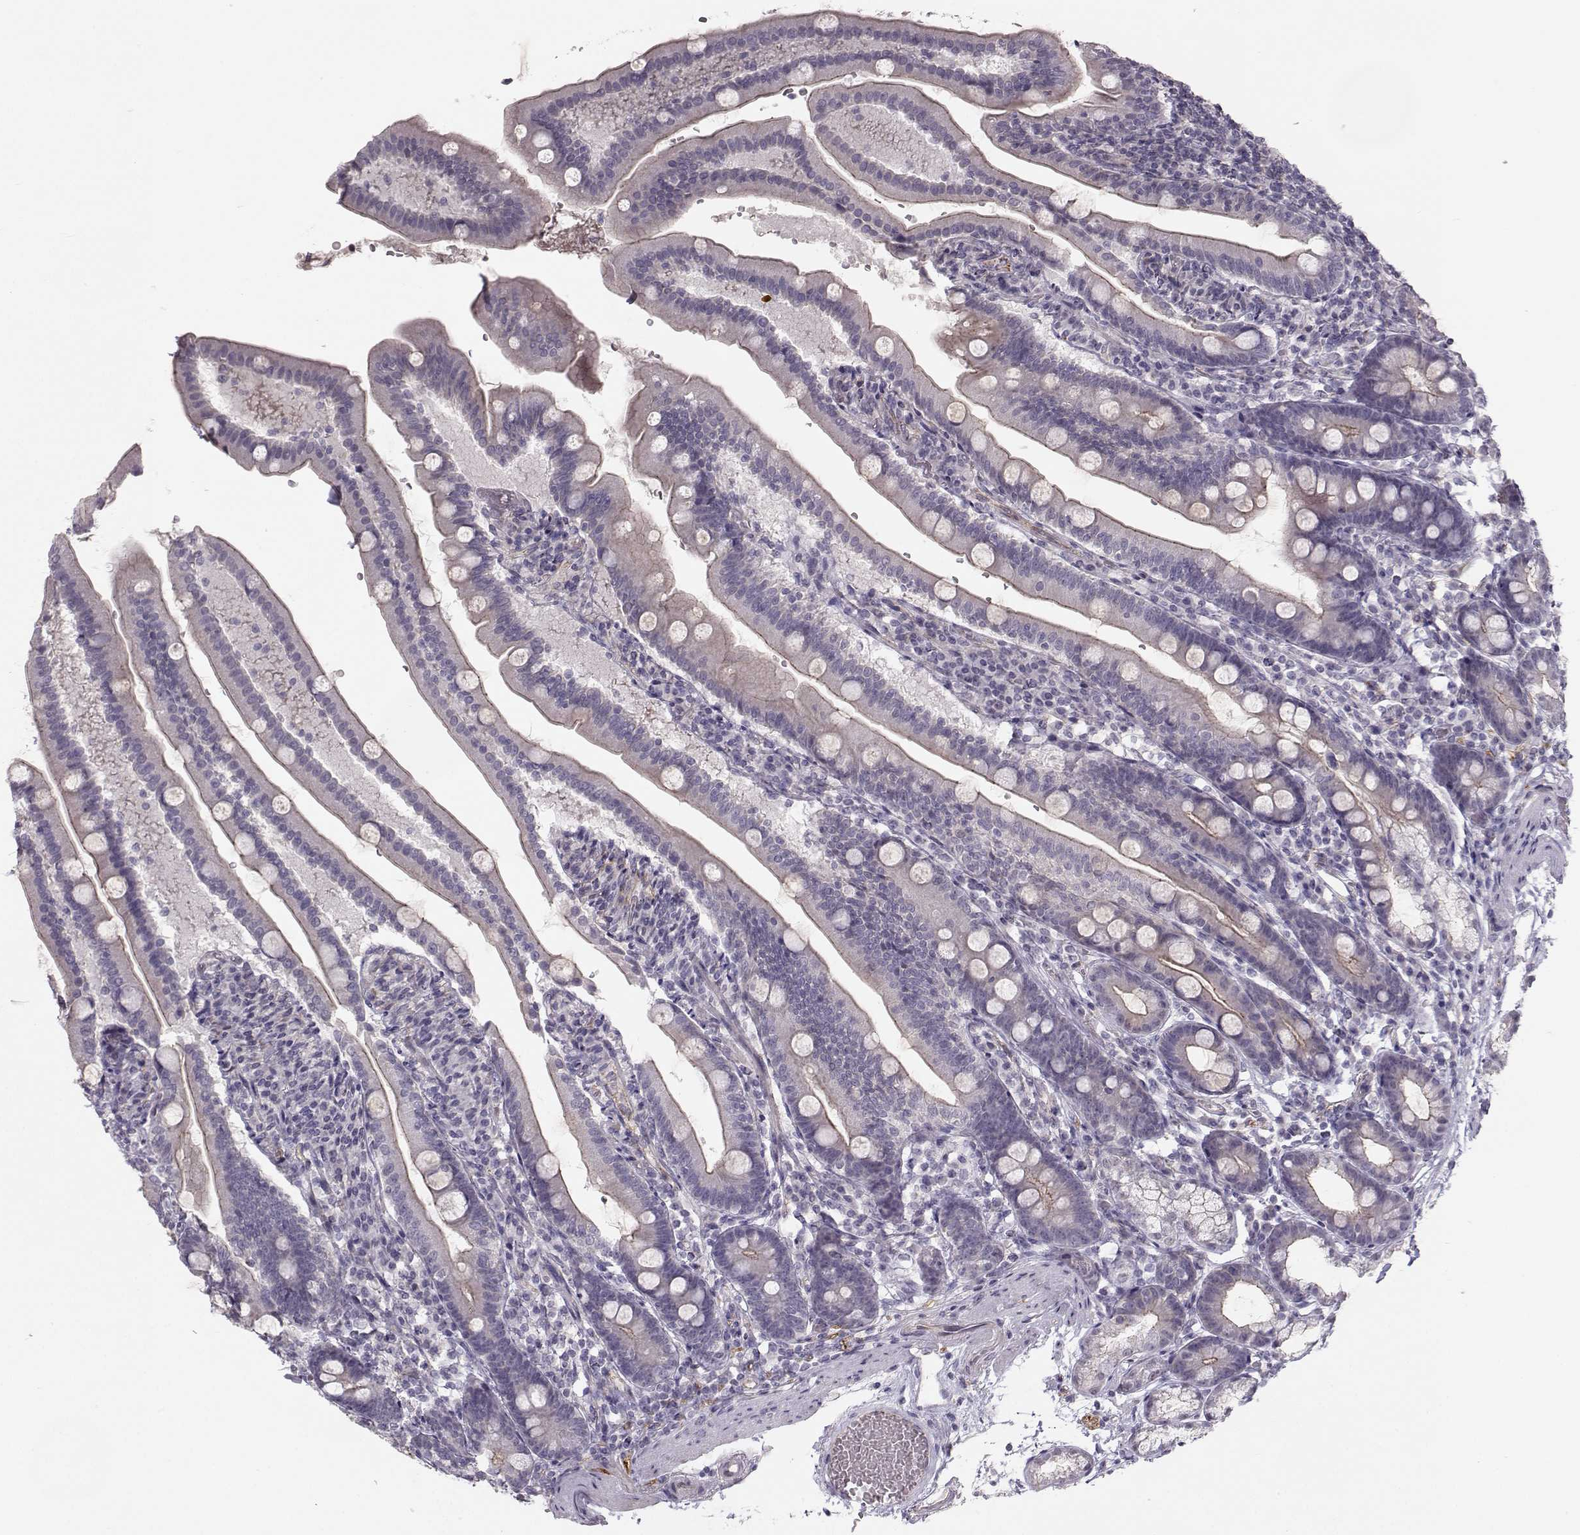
{"staining": {"intensity": "moderate", "quantity": "<25%", "location": "cytoplasmic/membranous"}, "tissue": "duodenum", "cell_type": "Glandular cells", "image_type": "normal", "snomed": [{"axis": "morphology", "description": "Normal tissue, NOS"}, {"axis": "topography", "description": "Duodenum"}], "caption": "This image shows IHC staining of benign duodenum, with low moderate cytoplasmic/membranous staining in about <25% of glandular cells.", "gene": "MAST1", "patient": {"sex": "female", "age": 67}}